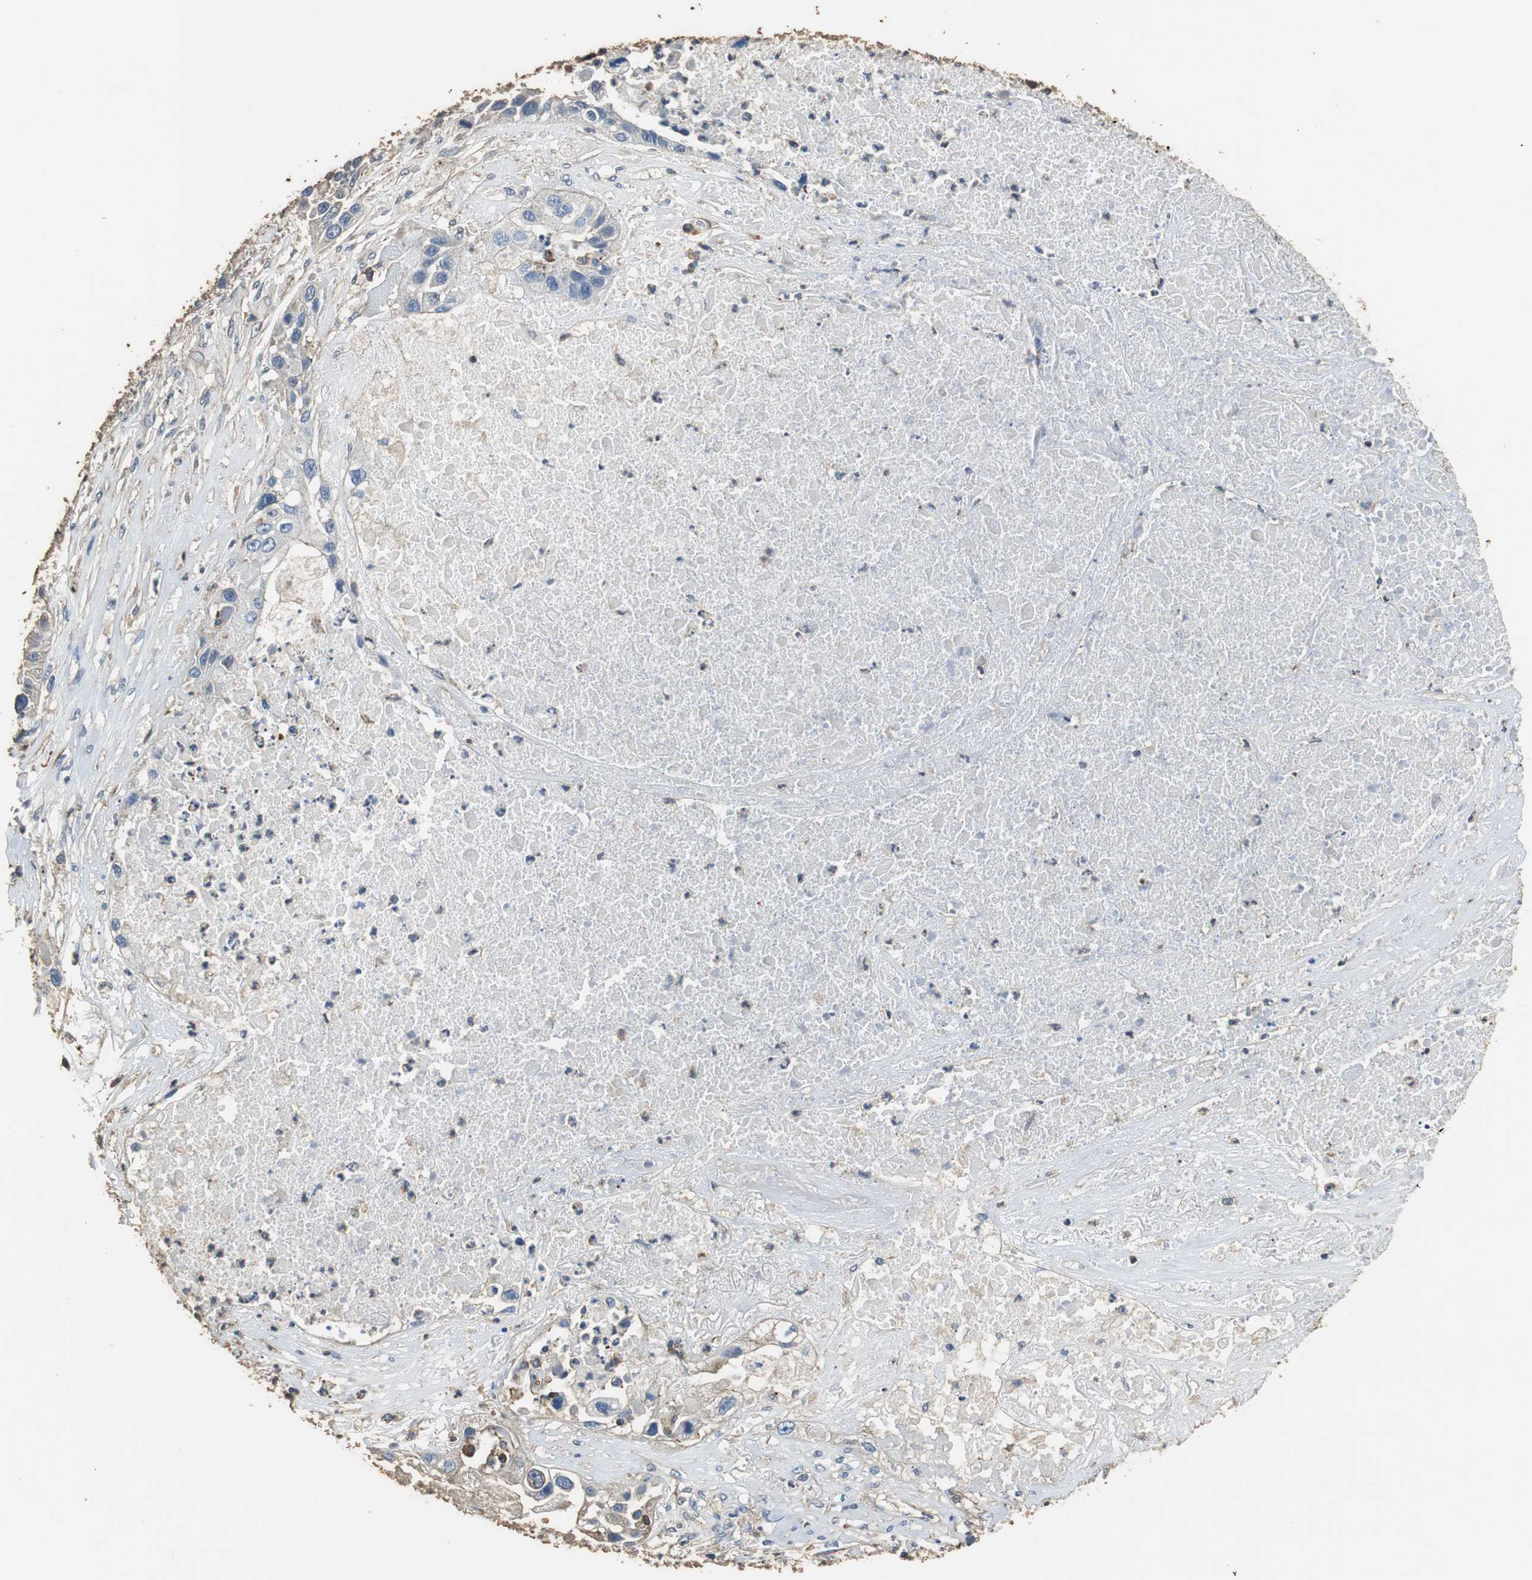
{"staining": {"intensity": "weak", "quantity": "<25%", "location": "cytoplasmic/membranous"}, "tissue": "lung cancer", "cell_type": "Tumor cells", "image_type": "cancer", "snomed": [{"axis": "morphology", "description": "Squamous cell carcinoma, NOS"}, {"axis": "topography", "description": "Lung"}], "caption": "High power microscopy histopathology image of an immunohistochemistry photomicrograph of lung cancer (squamous cell carcinoma), revealing no significant expression in tumor cells.", "gene": "PRKRA", "patient": {"sex": "male", "age": 71}}